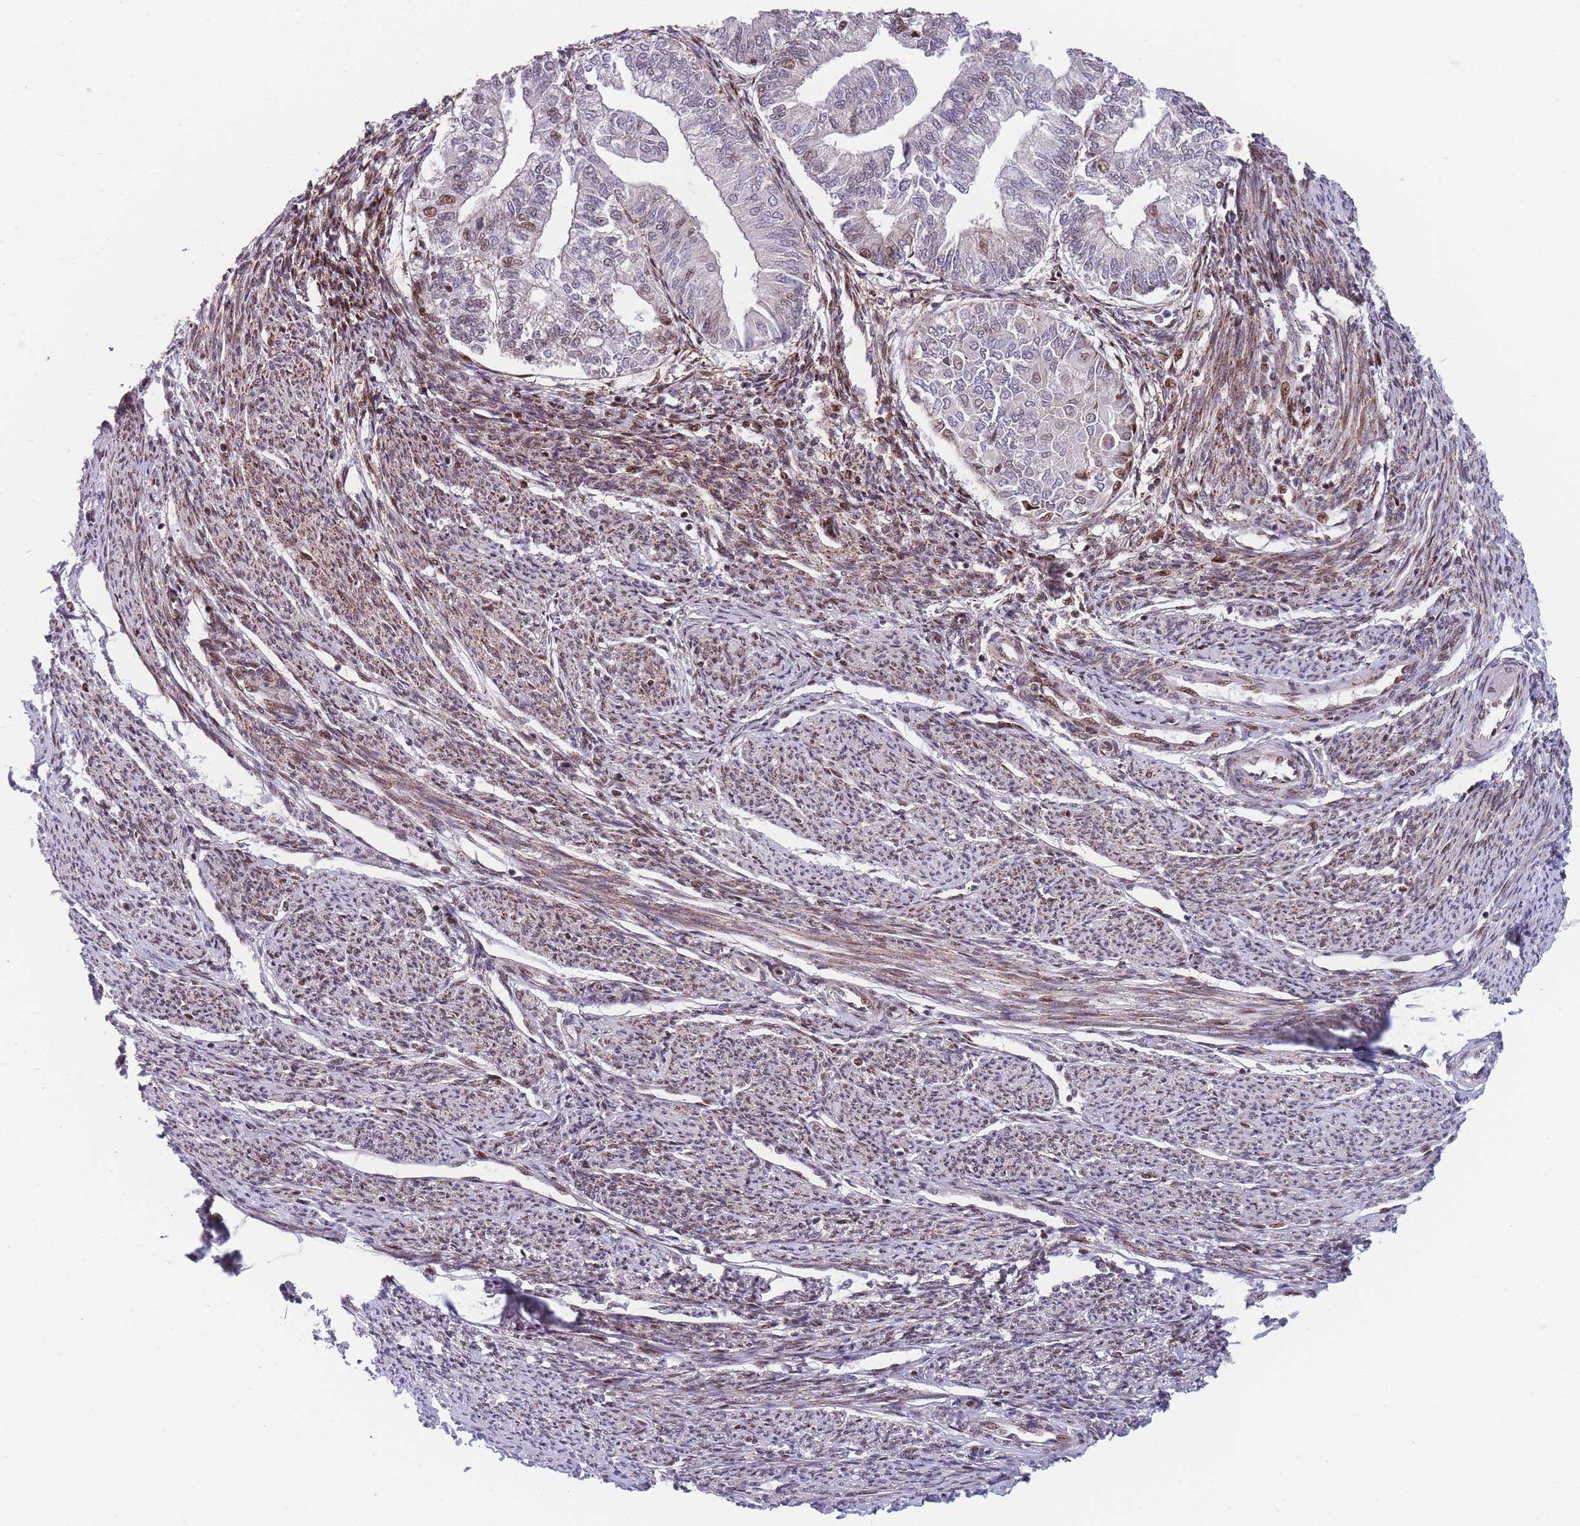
{"staining": {"intensity": "moderate", "quantity": "25%-75%", "location": "cytoplasmic/membranous,nuclear"}, "tissue": "smooth muscle", "cell_type": "Smooth muscle cells", "image_type": "normal", "snomed": [{"axis": "morphology", "description": "Normal tissue, NOS"}, {"axis": "topography", "description": "Smooth muscle"}, {"axis": "topography", "description": "Uterus"}], "caption": "The image exhibits a brown stain indicating the presence of a protein in the cytoplasmic/membranous,nuclear of smooth muscle cells in smooth muscle. (brown staining indicates protein expression, while blue staining denotes nuclei).", "gene": "DNAJC3", "patient": {"sex": "female", "age": 59}}